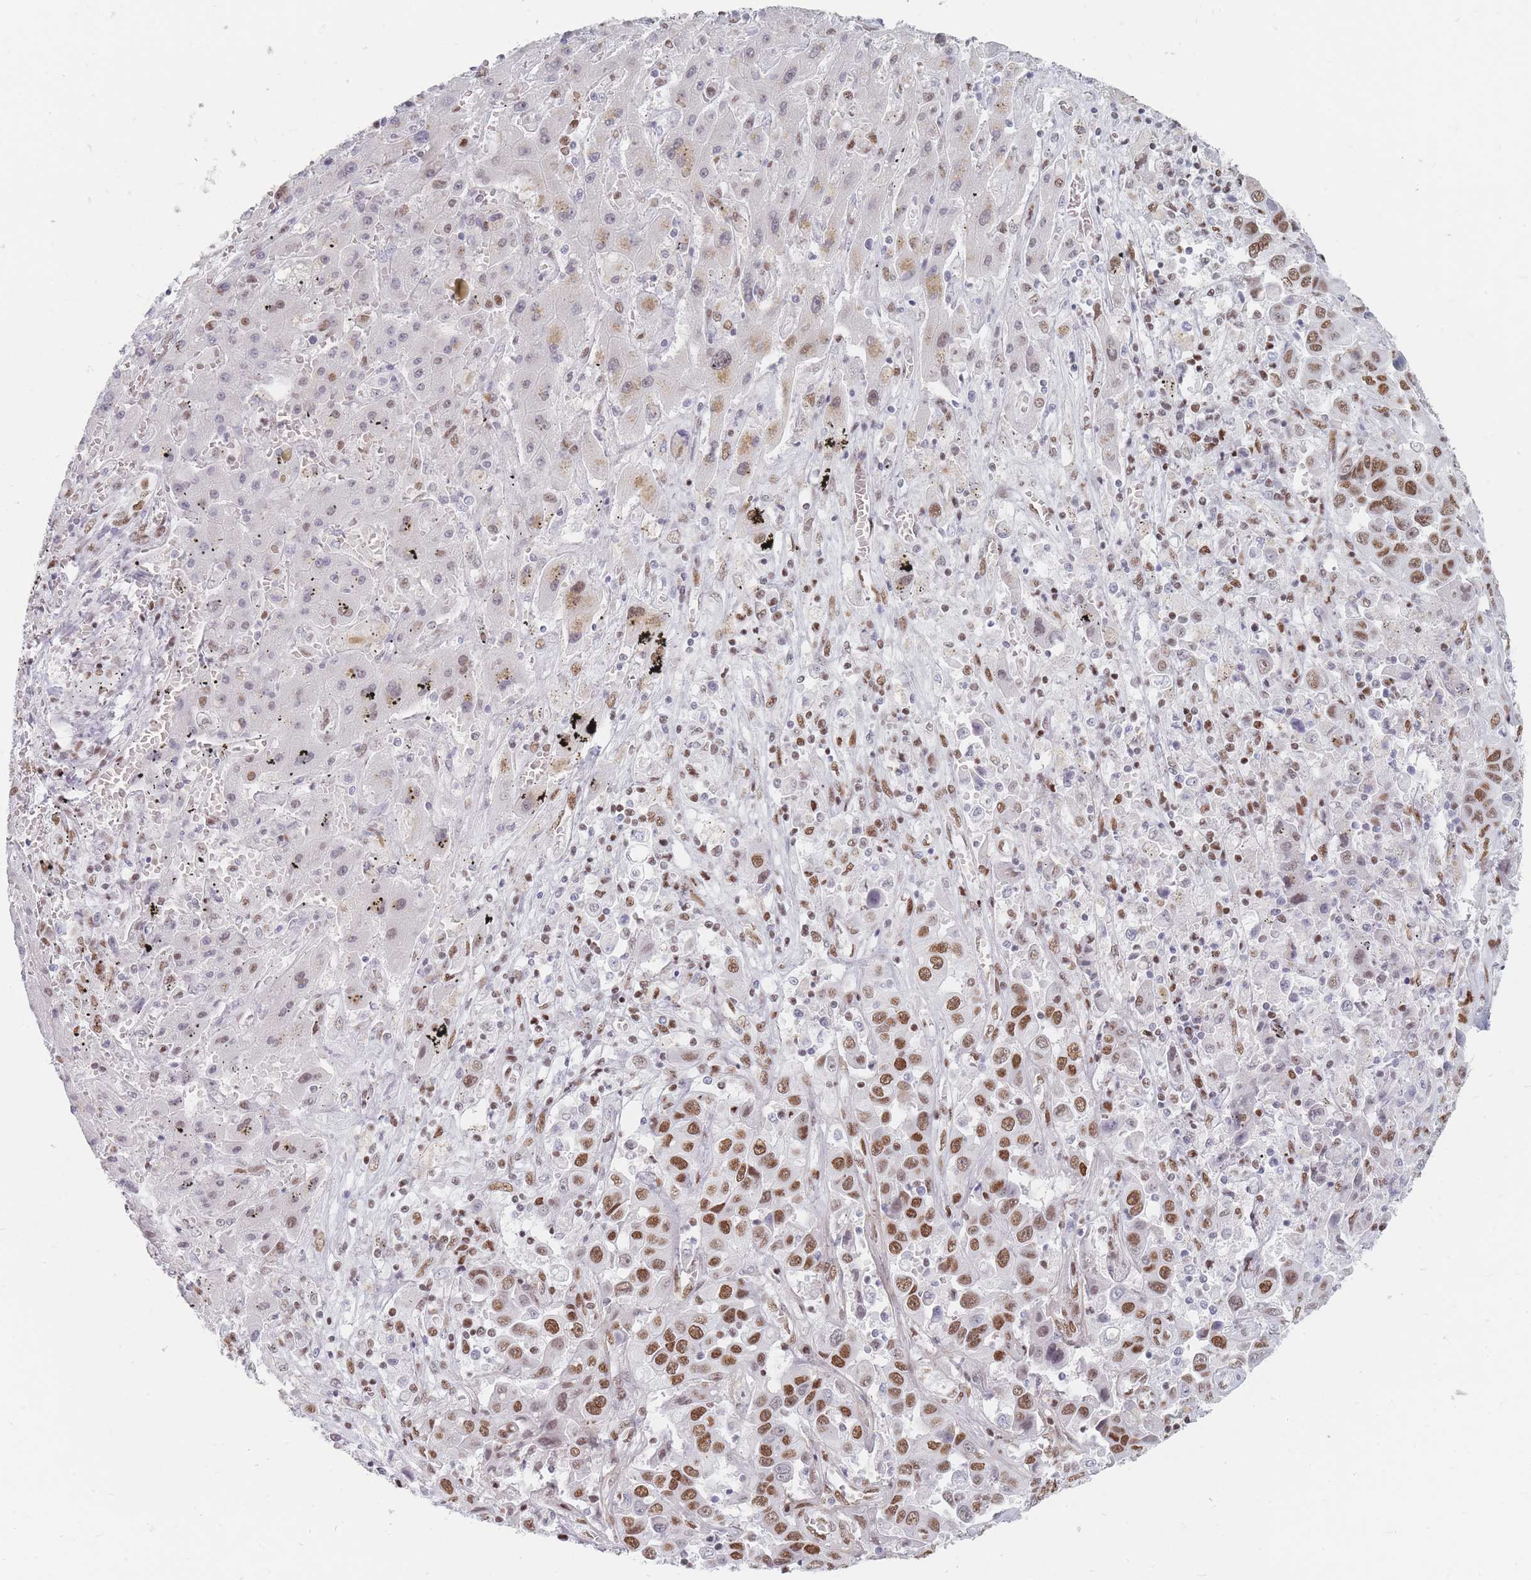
{"staining": {"intensity": "moderate", "quantity": ">75%", "location": "nuclear"}, "tissue": "liver cancer", "cell_type": "Tumor cells", "image_type": "cancer", "snomed": [{"axis": "morphology", "description": "Cholangiocarcinoma"}, {"axis": "topography", "description": "Liver"}], "caption": "Immunohistochemical staining of human cholangiocarcinoma (liver) shows moderate nuclear protein expression in about >75% of tumor cells. The protein of interest is shown in brown color, while the nuclei are stained blue.", "gene": "SAFB2", "patient": {"sex": "female", "age": 52}}